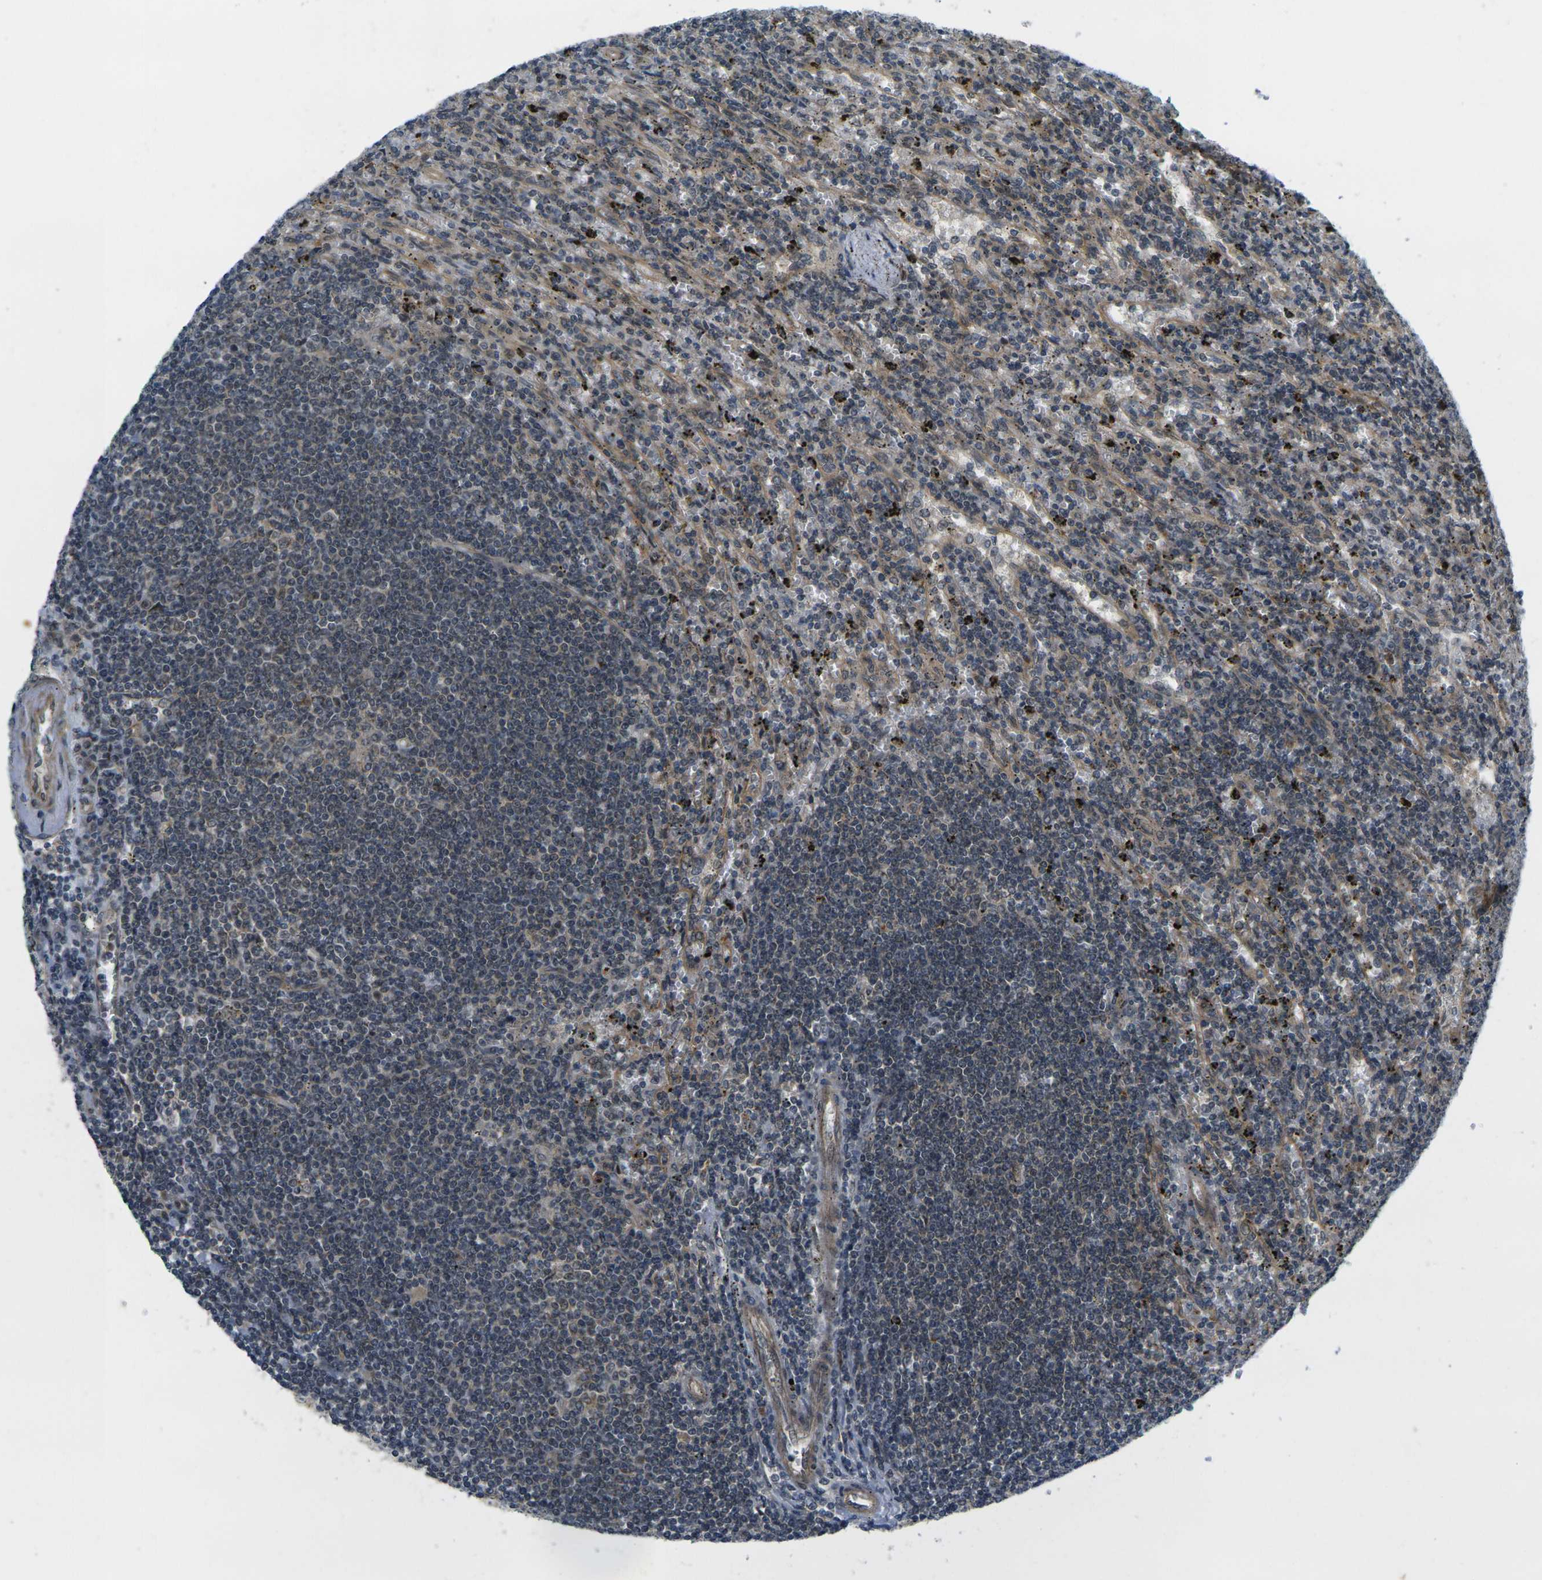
{"staining": {"intensity": "negative", "quantity": "none", "location": "none"}, "tissue": "lymphoma", "cell_type": "Tumor cells", "image_type": "cancer", "snomed": [{"axis": "morphology", "description": "Malignant lymphoma, non-Hodgkin's type, Low grade"}, {"axis": "topography", "description": "Spleen"}], "caption": "IHC image of human malignant lymphoma, non-Hodgkin's type (low-grade) stained for a protein (brown), which shows no expression in tumor cells.", "gene": "KCTD10", "patient": {"sex": "male", "age": 76}}